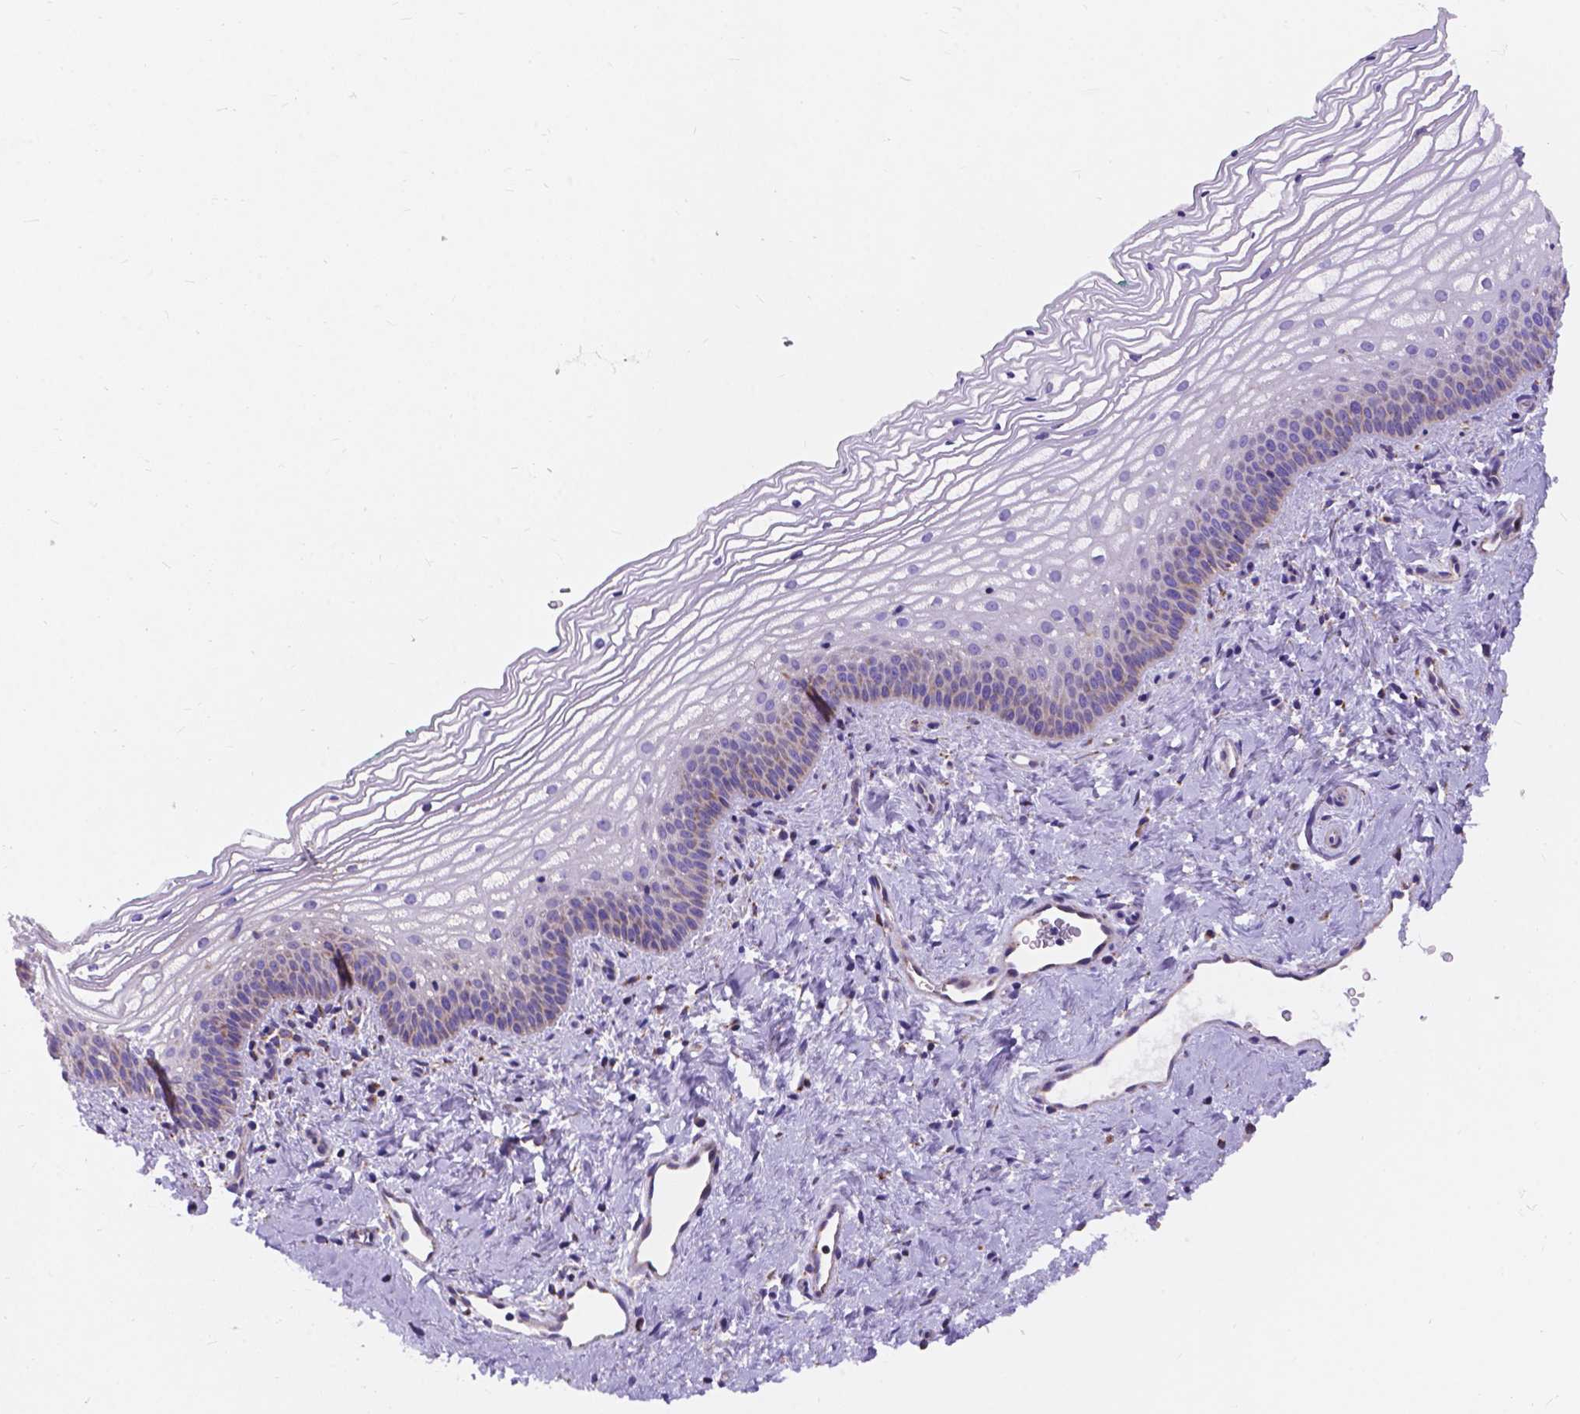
{"staining": {"intensity": "weak", "quantity": "<25%", "location": "cytoplasmic/membranous"}, "tissue": "vagina", "cell_type": "Squamous epithelial cells", "image_type": "normal", "snomed": [{"axis": "morphology", "description": "Normal tissue, NOS"}, {"axis": "topography", "description": "Vagina"}], "caption": "Immunohistochemistry (IHC) micrograph of normal vagina: vagina stained with DAB reveals no significant protein expression in squamous epithelial cells. (Stains: DAB immunohistochemistry (IHC) with hematoxylin counter stain, Microscopy: brightfield microscopy at high magnification).", "gene": "AK3", "patient": {"sex": "female", "age": 44}}